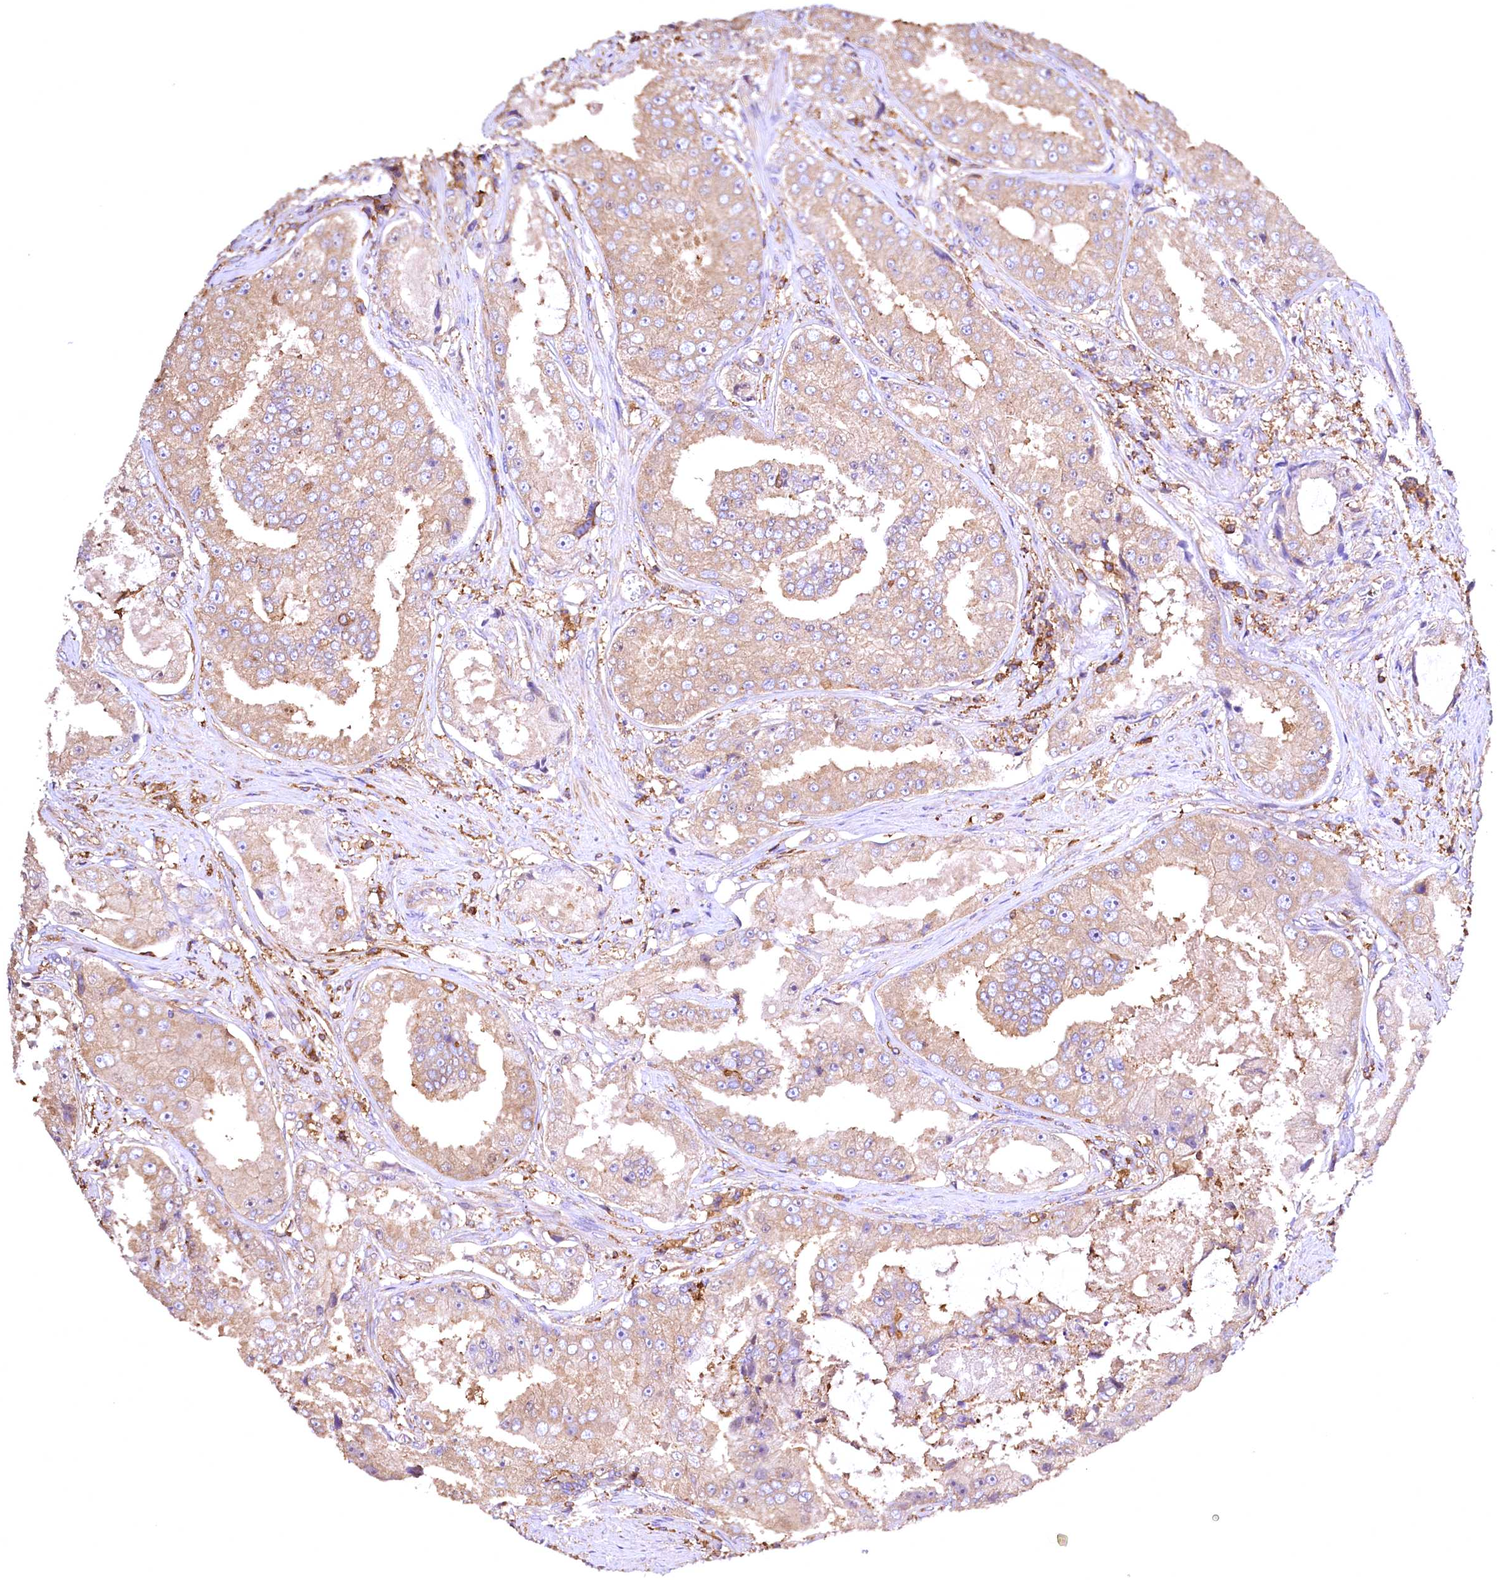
{"staining": {"intensity": "weak", "quantity": "25%-75%", "location": "cytoplasmic/membranous"}, "tissue": "prostate cancer", "cell_type": "Tumor cells", "image_type": "cancer", "snomed": [{"axis": "morphology", "description": "Adenocarcinoma, High grade"}, {"axis": "topography", "description": "Prostate"}], "caption": "Tumor cells exhibit low levels of weak cytoplasmic/membranous positivity in about 25%-75% of cells in human high-grade adenocarcinoma (prostate).", "gene": "RARS2", "patient": {"sex": "male", "age": 73}}